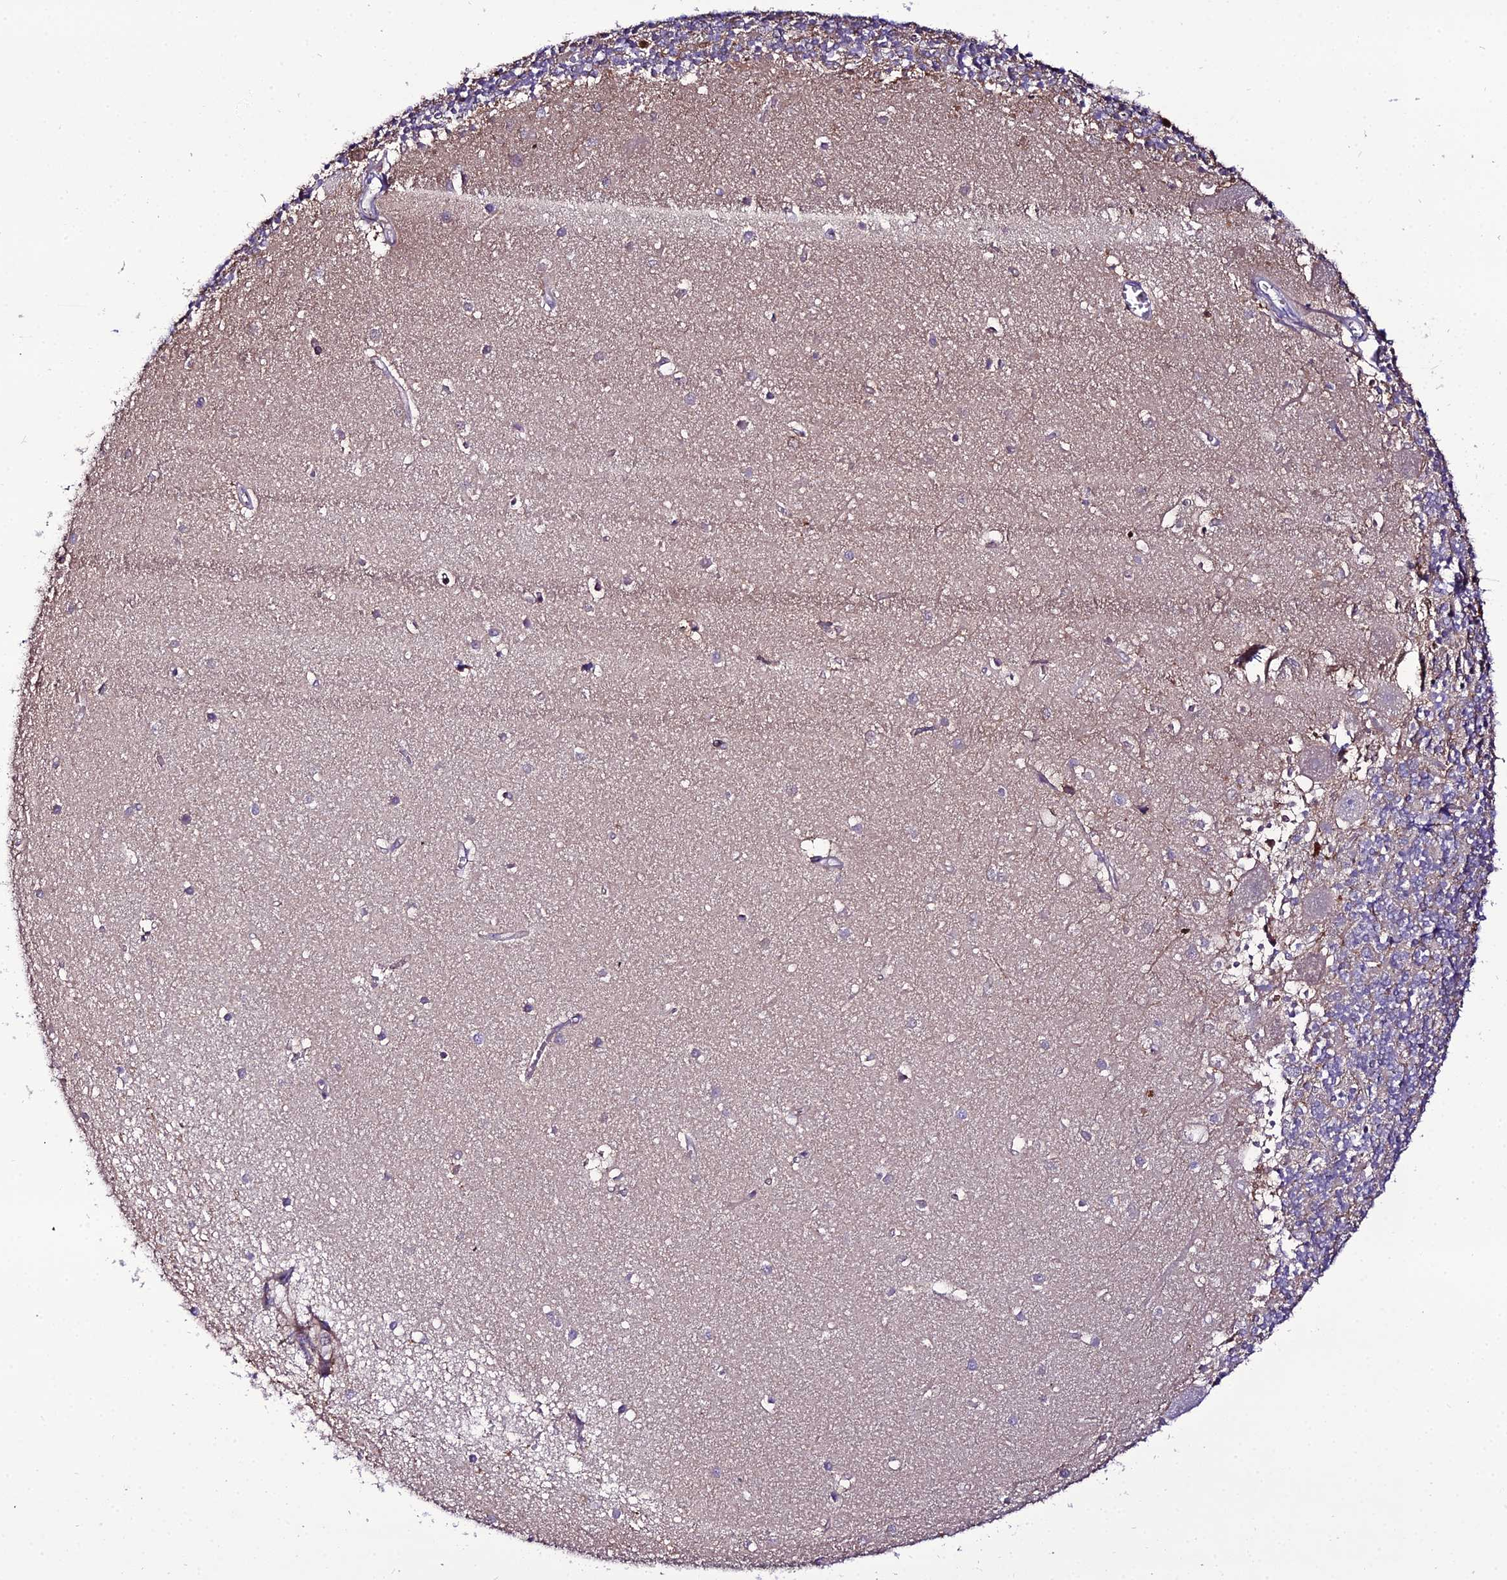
{"staining": {"intensity": "negative", "quantity": "none", "location": "none"}, "tissue": "cerebellum", "cell_type": "Cells in granular layer", "image_type": "normal", "snomed": [{"axis": "morphology", "description": "Normal tissue, NOS"}, {"axis": "topography", "description": "Cerebellum"}], "caption": "This is an immunohistochemistry image of benign cerebellum. There is no expression in cells in granular layer.", "gene": "MB21D2", "patient": {"sex": "male", "age": 54}}